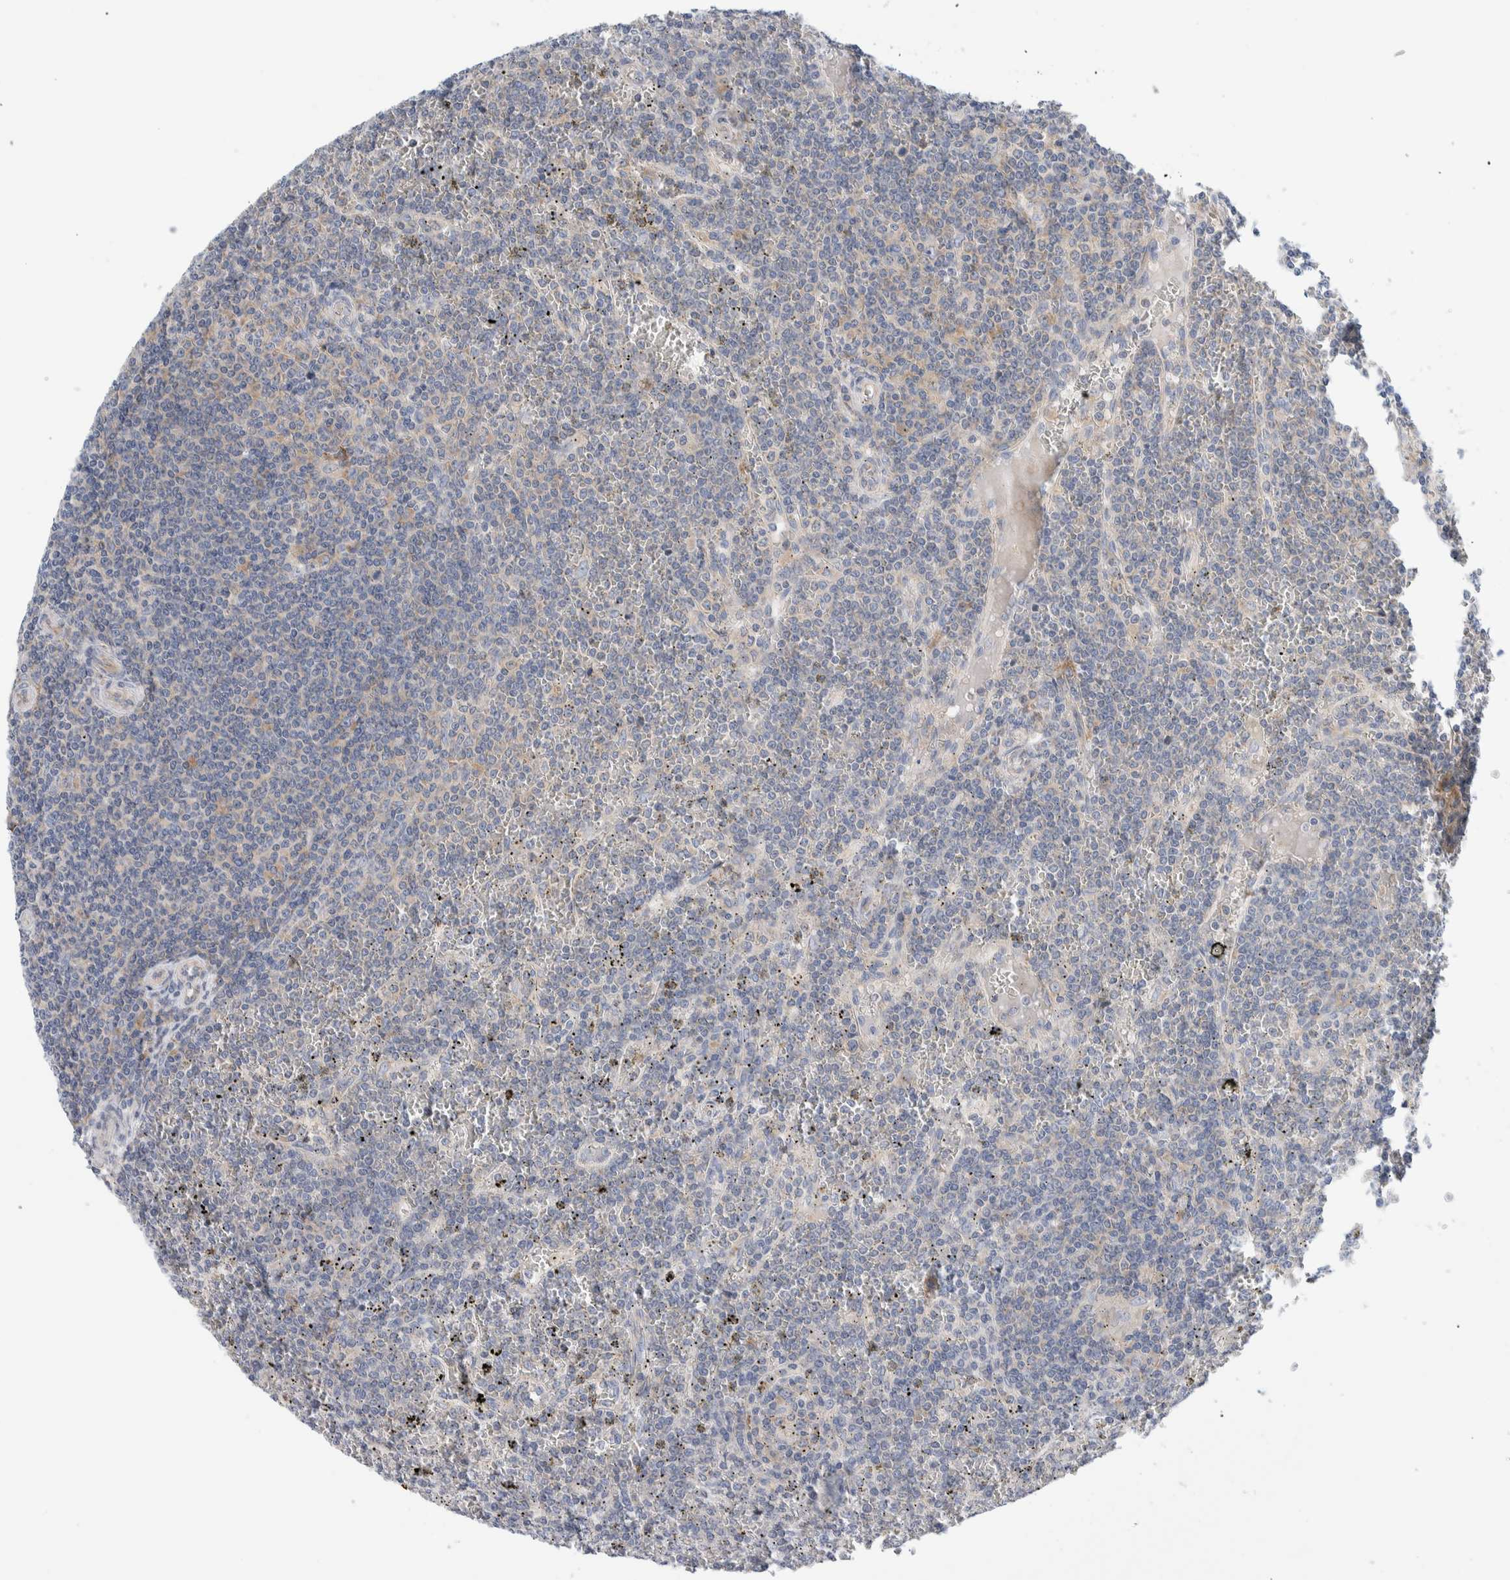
{"staining": {"intensity": "negative", "quantity": "none", "location": "none"}, "tissue": "lymphoma", "cell_type": "Tumor cells", "image_type": "cancer", "snomed": [{"axis": "morphology", "description": "Malignant lymphoma, non-Hodgkin's type, Low grade"}, {"axis": "topography", "description": "Spleen"}], "caption": "Immunohistochemical staining of human low-grade malignant lymphoma, non-Hodgkin's type demonstrates no significant staining in tumor cells. Brightfield microscopy of immunohistochemistry (IHC) stained with DAB (brown) and hematoxylin (blue), captured at high magnification.", "gene": "RACK1", "patient": {"sex": "female", "age": 19}}